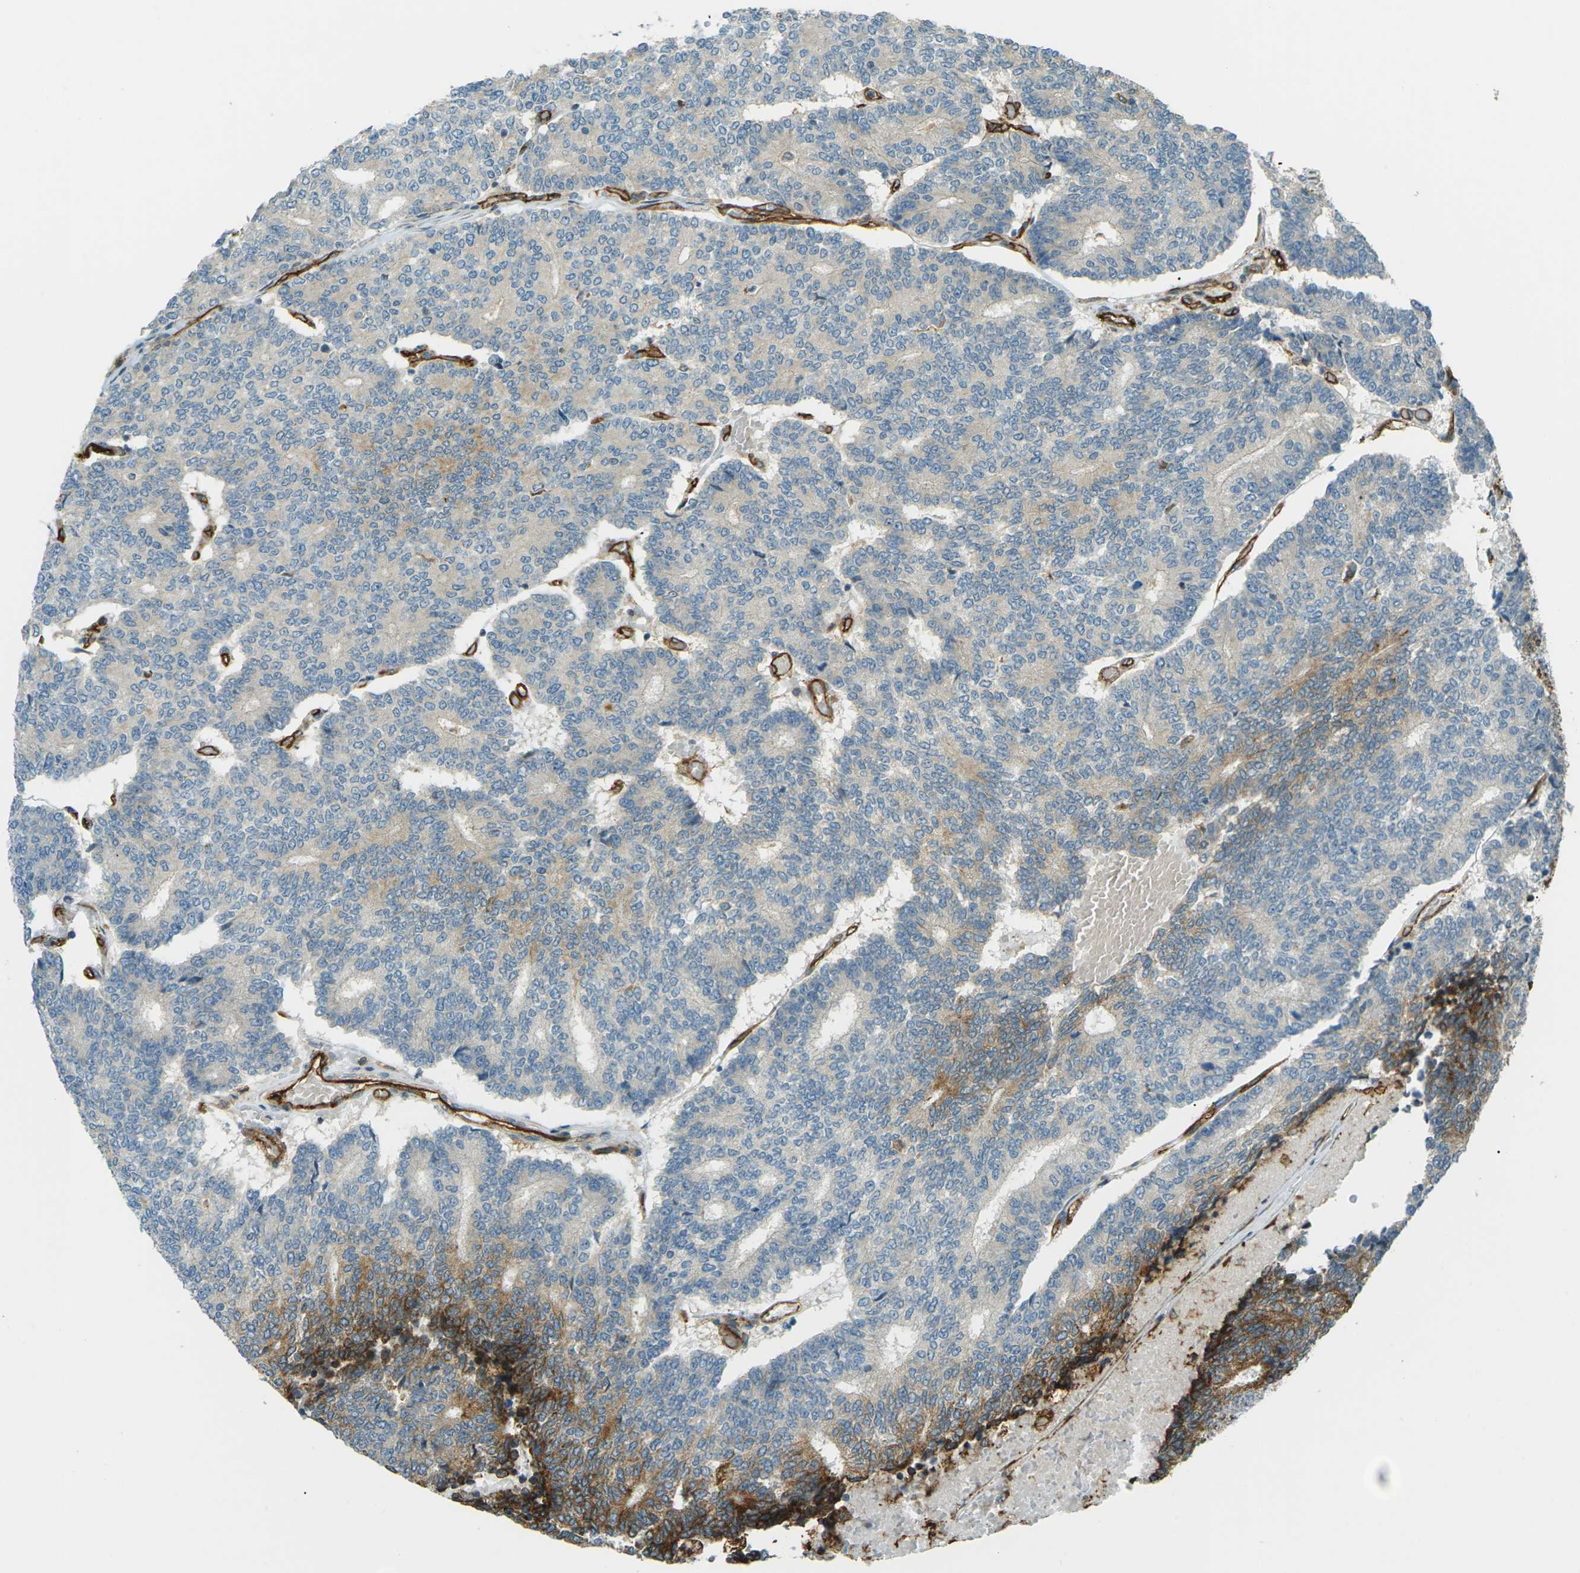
{"staining": {"intensity": "moderate", "quantity": "<25%", "location": "cytoplasmic/membranous"}, "tissue": "prostate cancer", "cell_type": "Tumor cells", "image_type": "cancer", "snomed": [{"axis": "morphology", "description": "Normal tissue, NOS"}, {"axis": "morphology", "description": "Adenocarcinoma, High grade"}, {"axis": "topography", "description": "Prostate"}, {"axis": "topography", "description": "Seminal veicle"}], "caption": "A photomicrograph of human high-grade adenocarcinoma (prostate) stained for a protein demonstrates moderate cytoplasmic/membranous brown staining in tumor cells. Nuclei are stained in blue.", "gene": "S1PR1", "patient": {"sex": "male", "age": 55}}